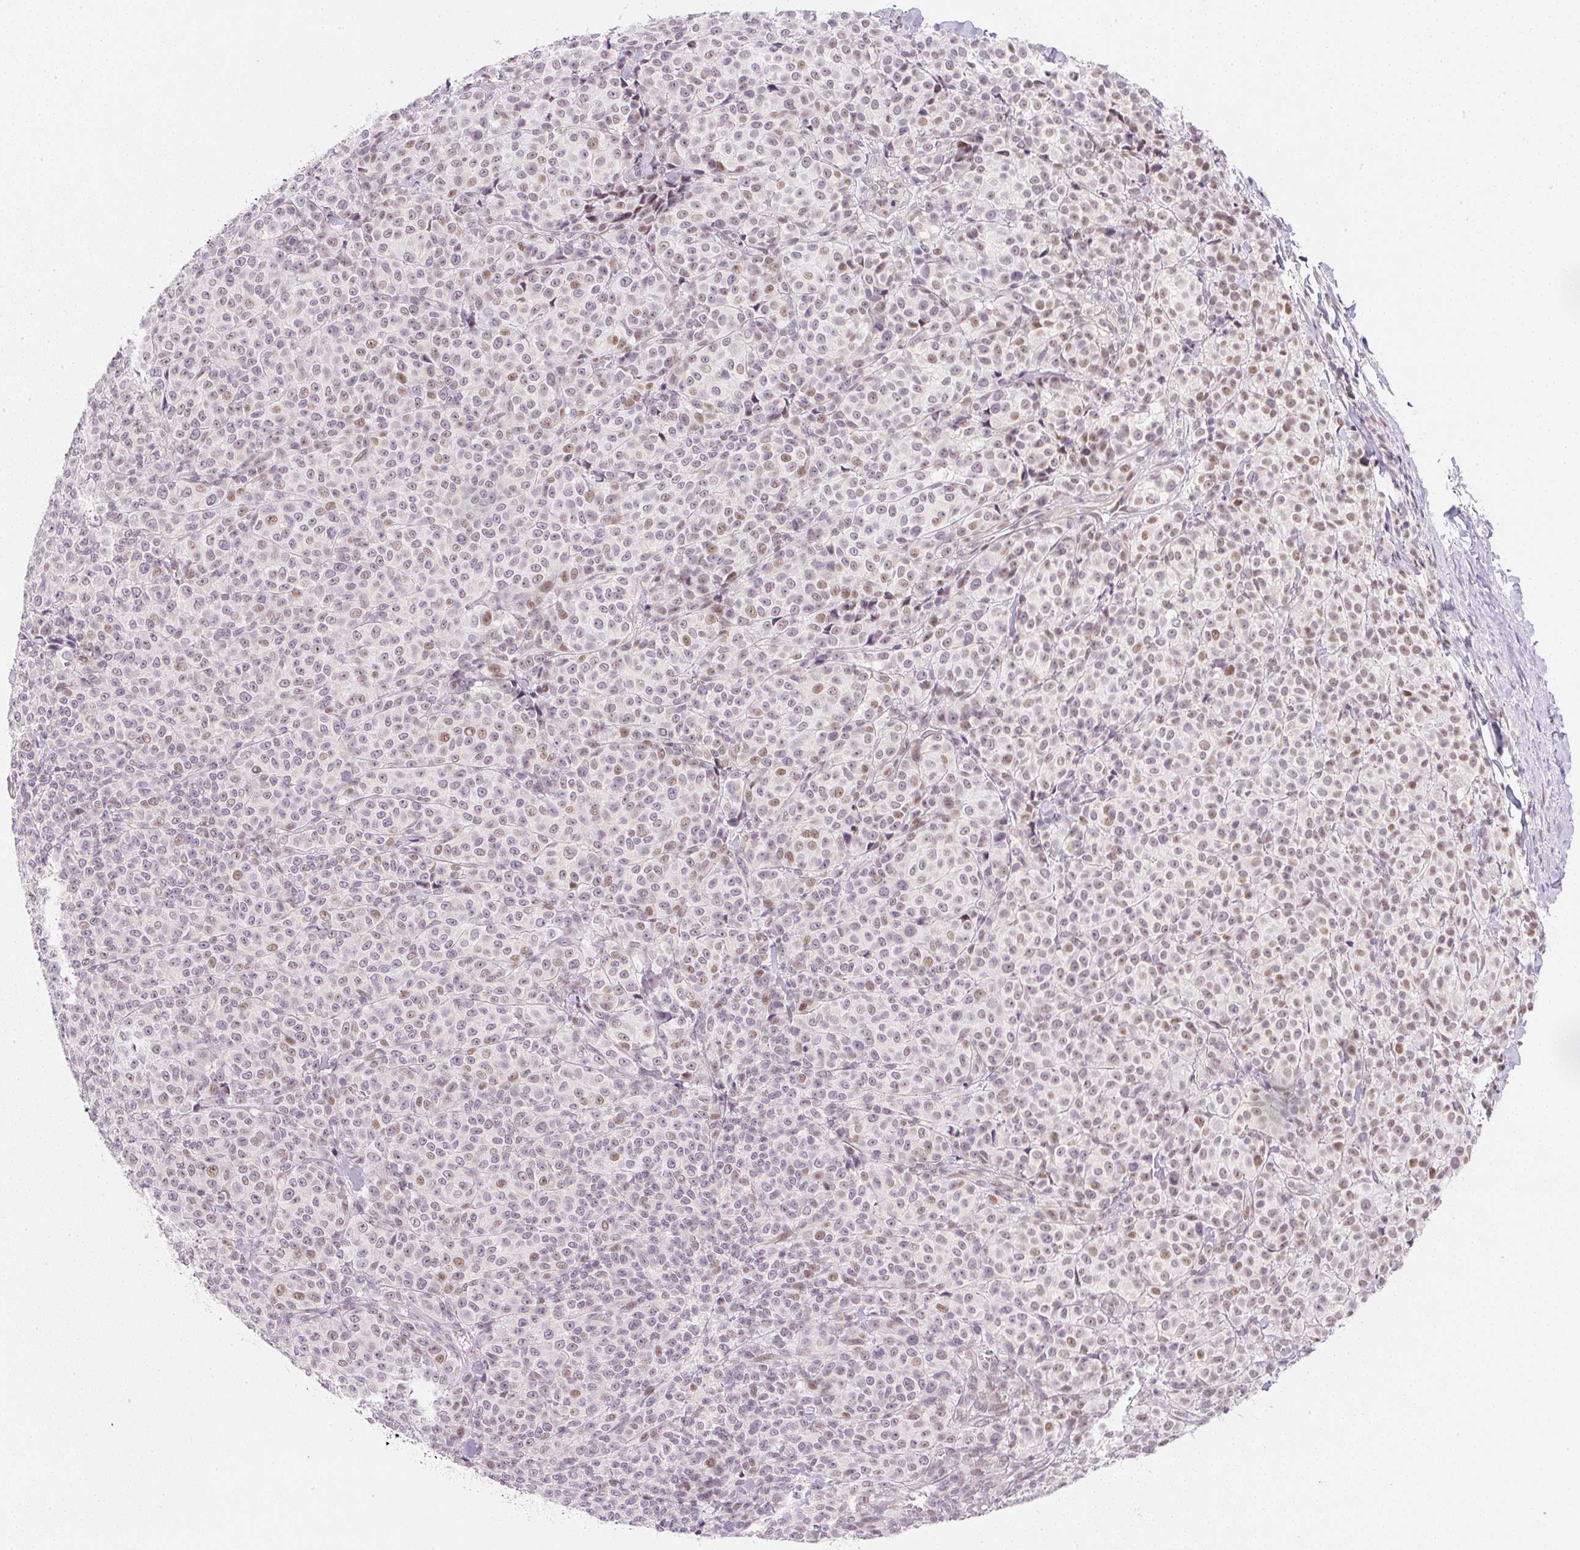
{"staining": {"intensity": "weak", "quantity": "25%-75%", "location": "nuclear"}, "tissue": "melanoma", "cell_type": "Tumor cells", "image_type": "cancer", "snomed": [{"axis": "morphology", "description": "Normal tissue, NOS"}, {"axis": "morphology", "description": "Malignant melanoma, NOS"}, {"axis": "topography", "description": "Skin"}], "caption": "High-power microscopy captured an IHC micrograph of malignant melanoma, revealing weak nuclear expression in approximately 25%-75% of tumor cells.", "gene": "DPPA4", "patient": {"sex": "female", "age": 34}}